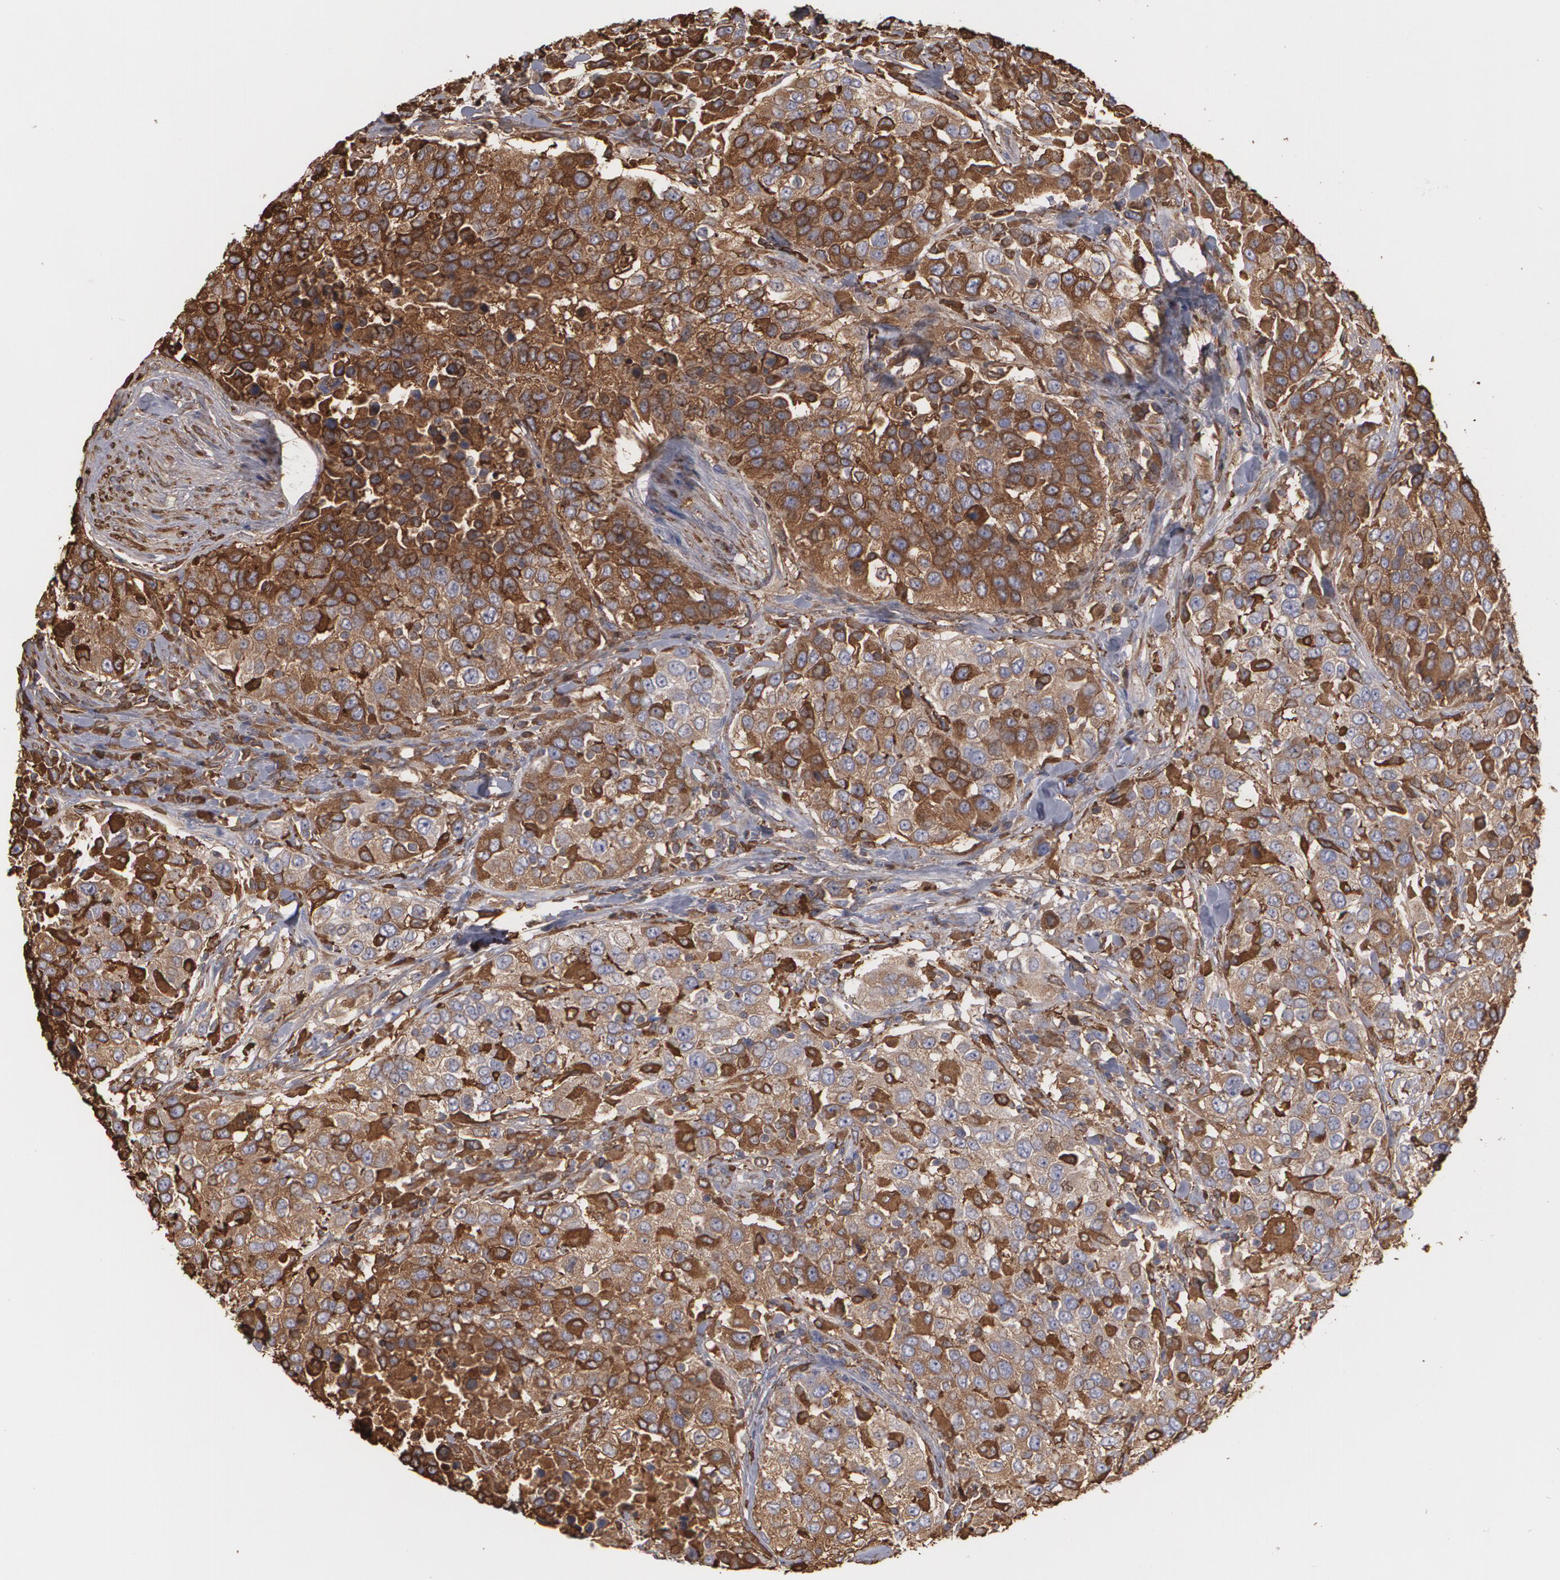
{"staining": {"intensity": "strong", "quantity": ">75%", "location": "cytoplasmic/membranous"}, "tissue": "urothelial cancer", "cell_type": "Tumor cells", "image_type": "cancer", "snomed": [{"axis": "morphology", "description": "Urothelial carcinoma, High grade"}, {"axis": "topography", "description": "Urinary bladder"}], "caption": "The micrograph reveals a brown stain indicating the presence of a protein in the cytoplasmic/membranous of tumor cells in urothelial cancer. The staining was performed using DAB (3,3'-diaminobenzidine), with brown indicating positive protein expression. Nuclei are stained blue with hematoxylin.", "gene": "ODC1", "patient": {"sex": "female", "age": 80}}